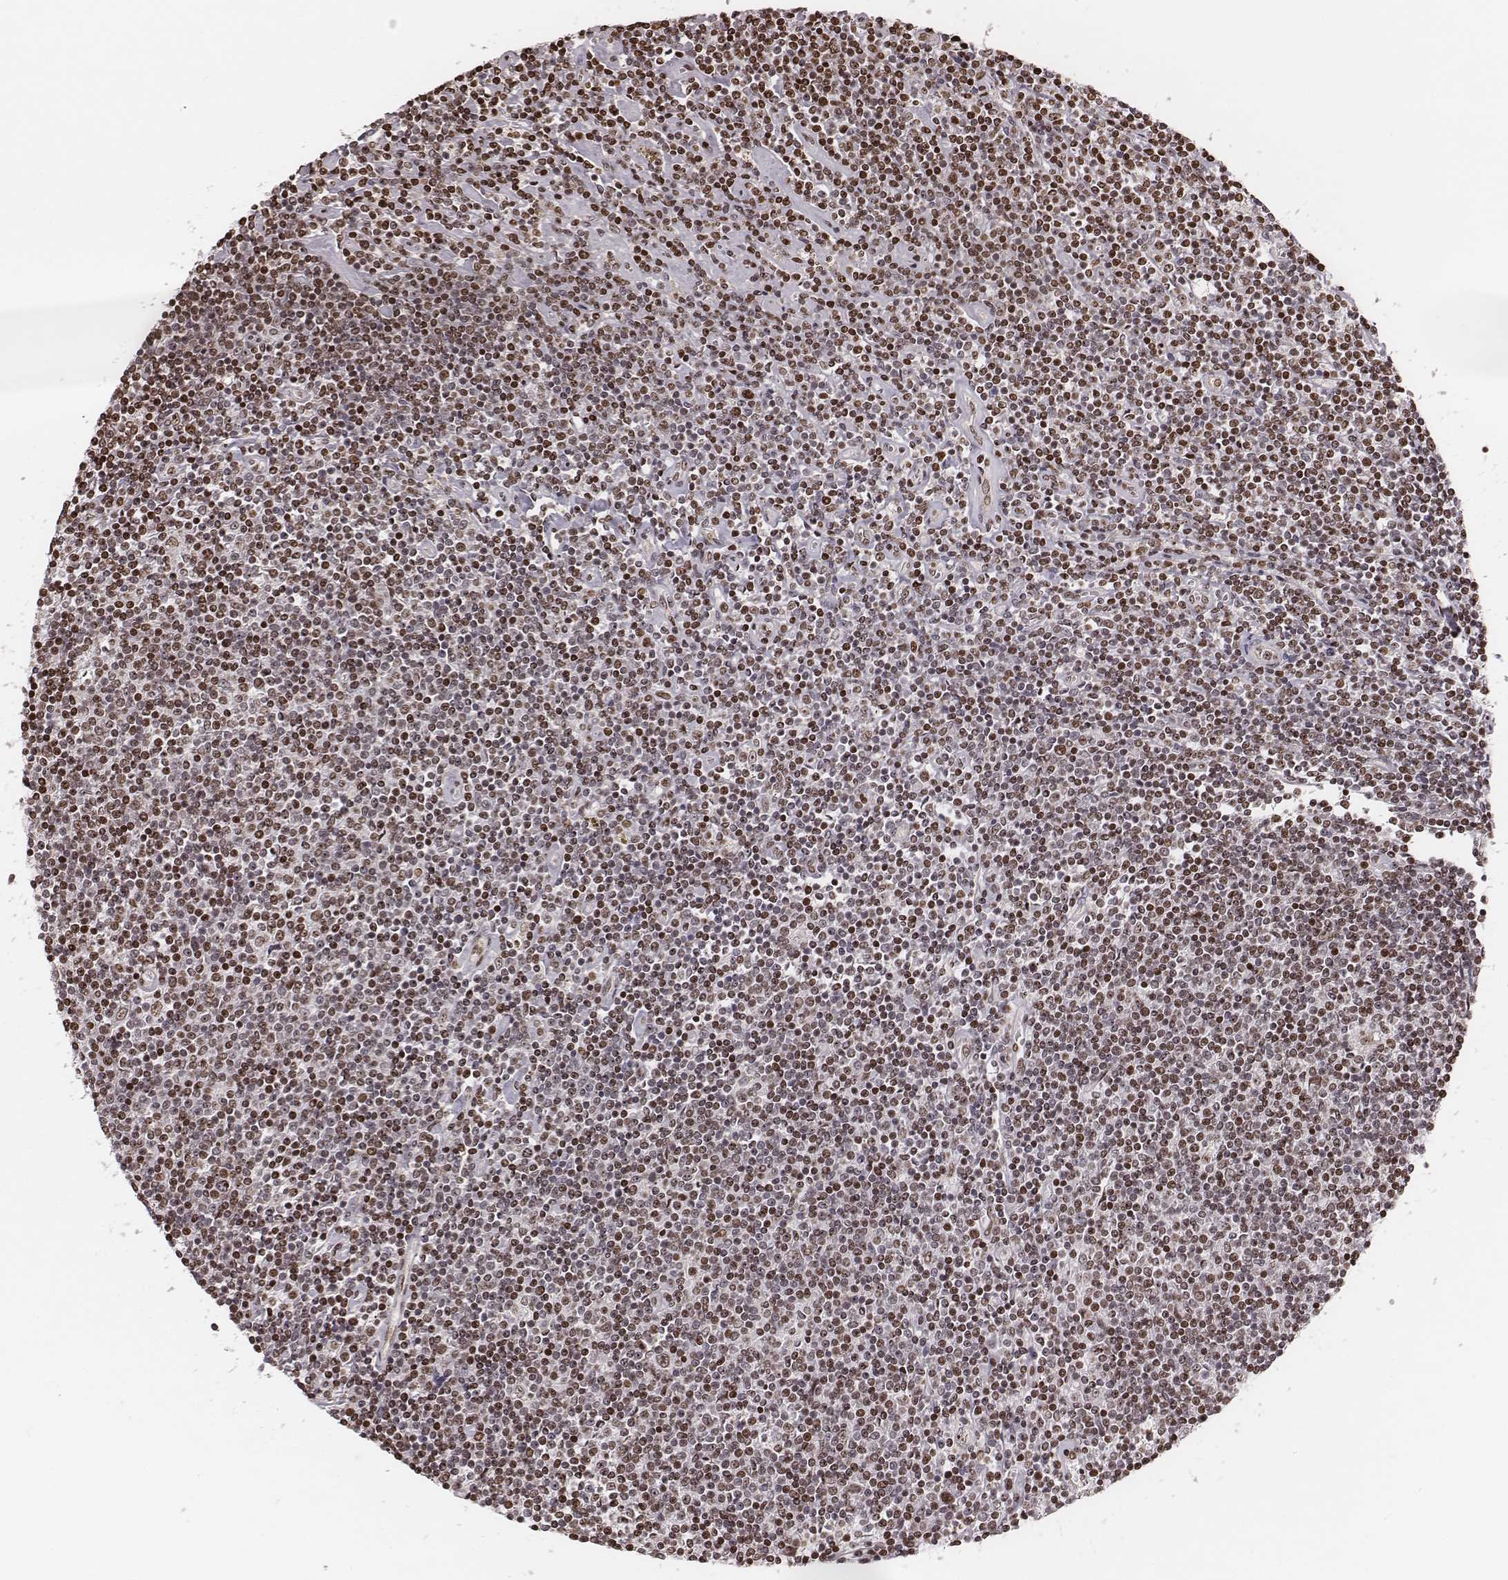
{"staining": {"intensity": "weak", "quantity": "25%-75%", "location": "nuclear"}, "tissue": "lymphoma", "cell_type": "Tumor cells", "image_type": "cancer", "snomed": [{"axis": "morphology", "description": "Hodgkin's disease, NOS"}, {"axis": "topography", "description": "Lymph node"}], "caption": "Hodgkin's disease stained with a brown dye demonstrates weak nuclear positive staining in approximately 25%-75% of tumor cells.", "gene": "VRK3", "patient": {"sex": "male", "age": 40}}